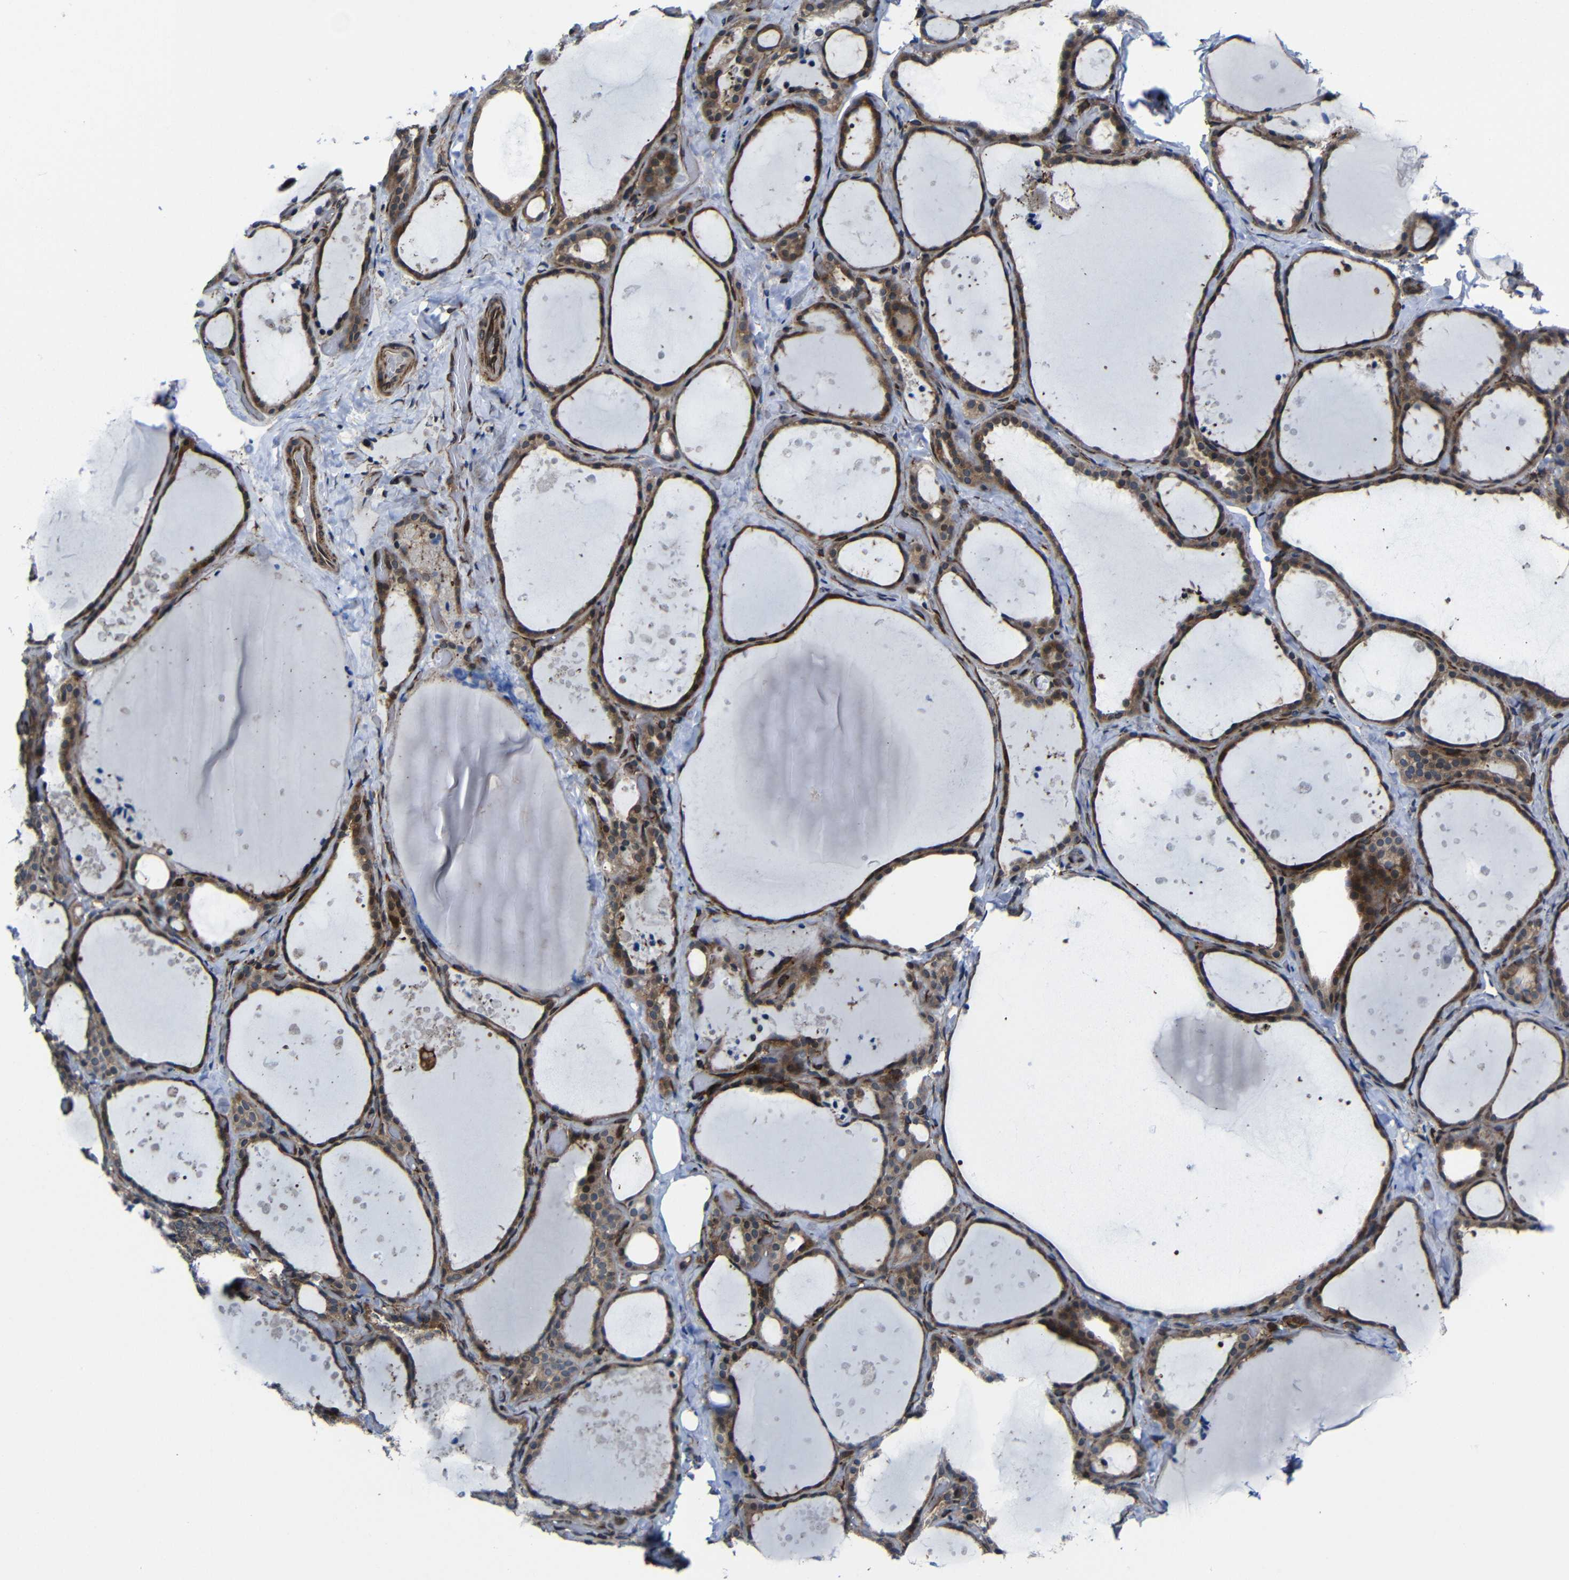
{"staining": {"intensity": "strong", "quantity": ">75%", "location": "cytoplasmic/membranous"}, "tissue": "thyroid gland", "cell_type": "Glandular cells", "image_type": "normal", "snomed": [{"axis": "morphology", "description": "Normal tissue, NOS"}, {"axis": "topography", "description": "Thyroid gland"}], "caption": "Immunohistochemistry (IHC) staining of benign thyroid gland, which exhibits high levels of strong cytoplasmic/membranous expression in approximately >75% of glandular cells indicating strong cytoplasmic/membranous protein expression. The staining was performed using DAB (brown) for protein detection and nuclei were counterstained in hematoxylin (blue).", "gene": "KIAA0513", "patient": {"sex": "female", "age": 44}}